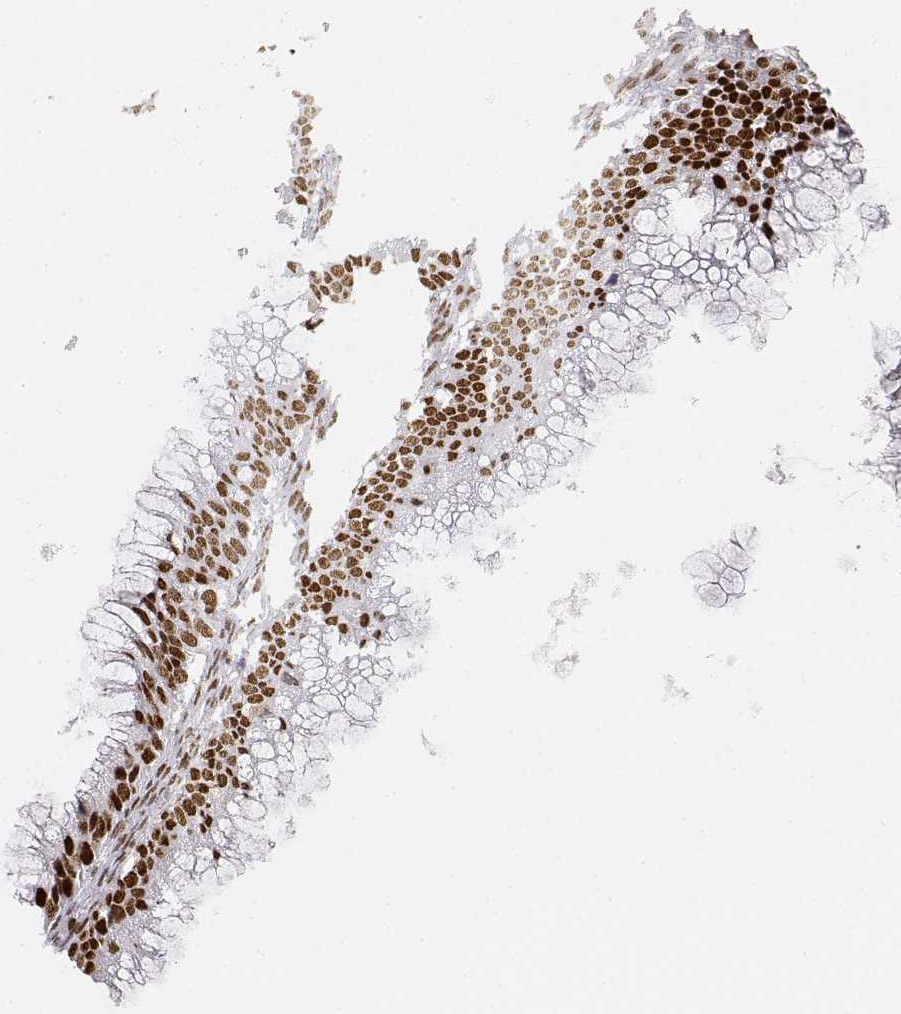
{"staining": {"intensity": "strong", "quantity": ">75%", "location": "nuclear"}, "tissue": "ovarian cancer", "cell_type": "Tumor cells", "image_type": "cancer", "snomed": [{"axis": "morphology", "description": "Cystadenocarcinoma, mucinous, NOS"}, {"axis": "topography", "description": "Ovary"}], "caption": "Brown immunohistochemical staining in mucinous cystadenocarcinoma (ovarian) reveals strong nuclear staining in about >75% of tumor cells. Immunohistochemistry (ihc) stains the protein of interest in brown and the nuclei are stained blue.", "gene": "RSF1", "patient": {"sex": "female", "age": 38}}